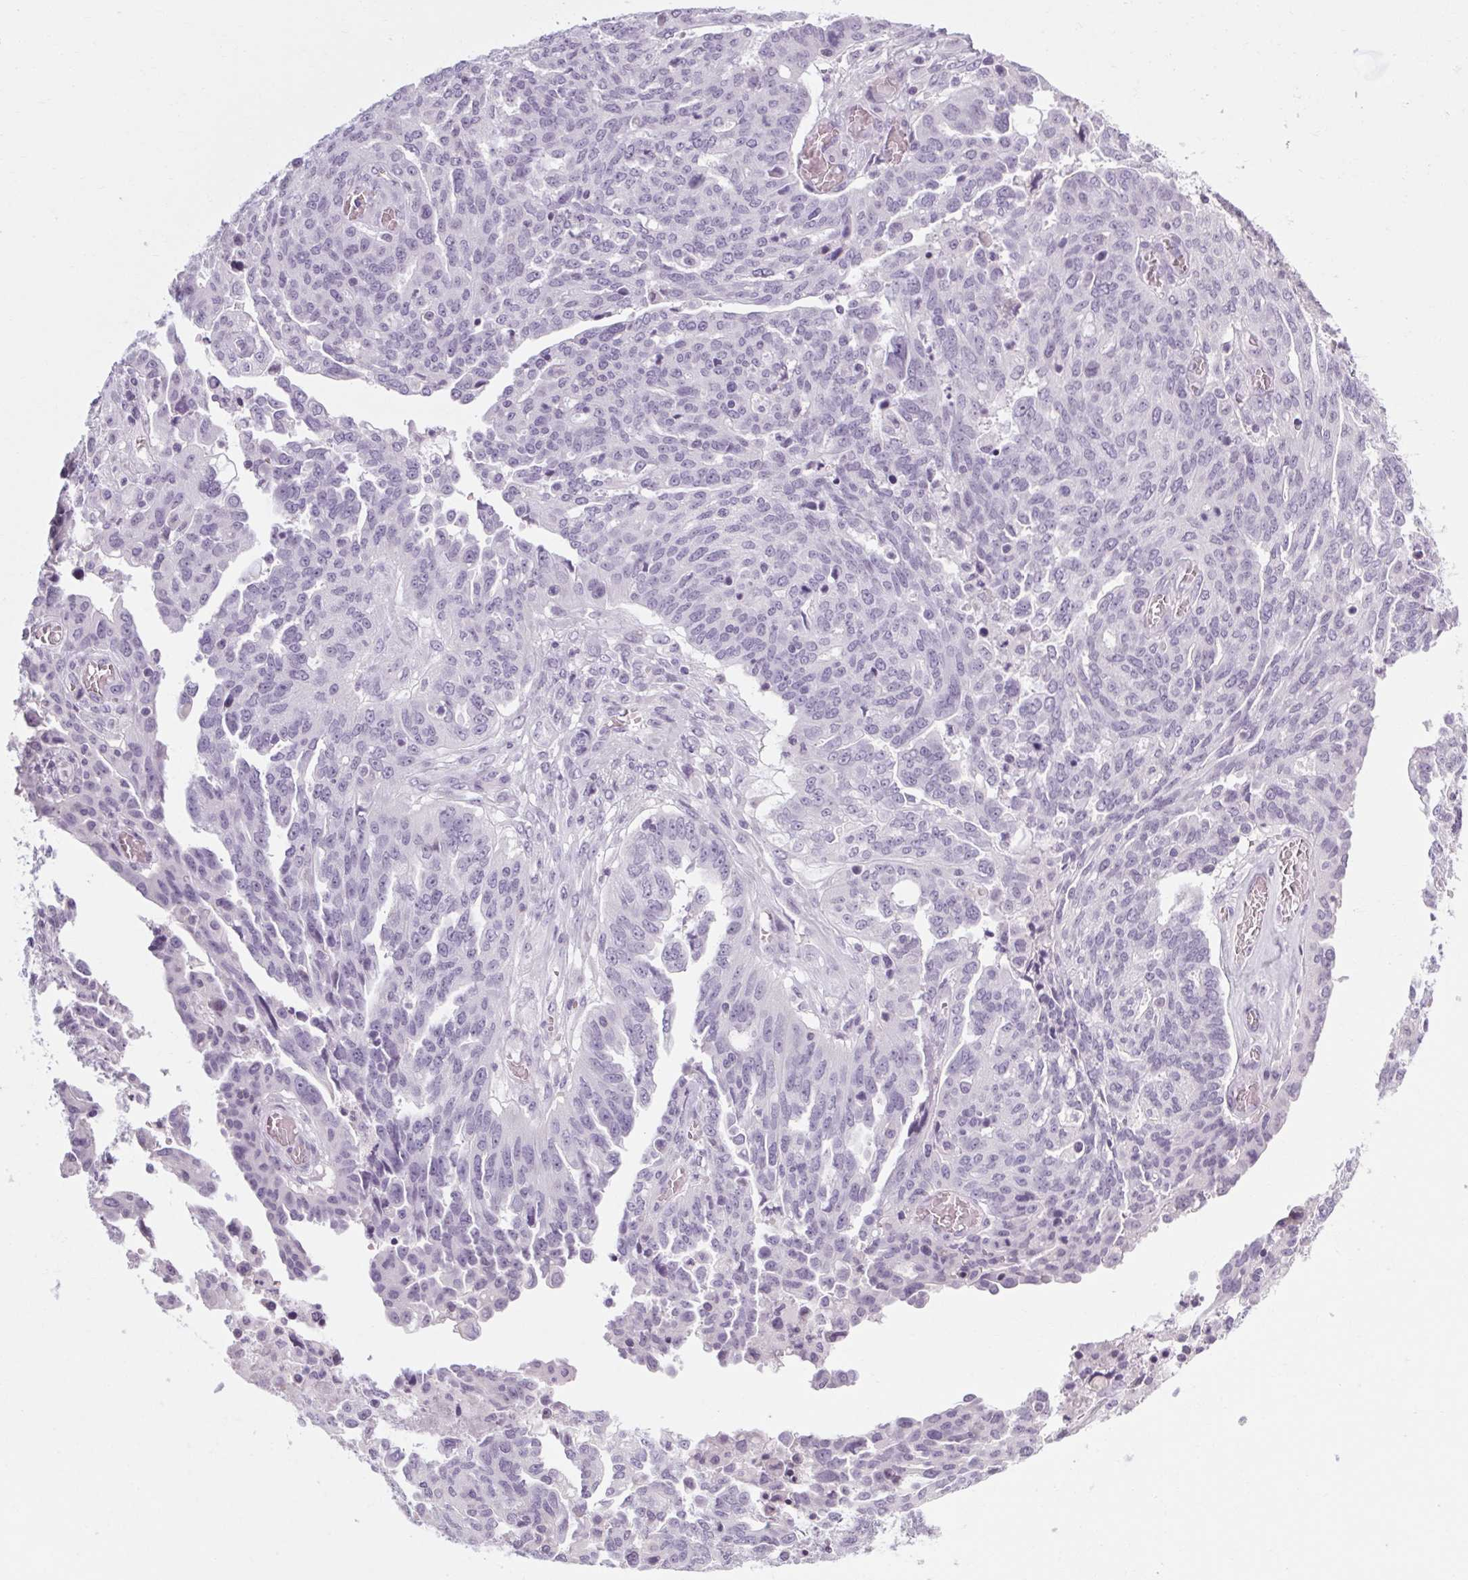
{"staining": {"intensity": "negative", "quantity": "none", "location": "none"}, "tissue": "ovarian cancer", "cell_type": "Tumor cells", "image_type": "cancer", "snomed": [{"axis": "morphology", "description": "Cystadenocarcinoma, serous, NOS"}, {"axis": "topography", "description": "Ovary"}], "caption": "DAB immunohistochemical staining of human serous cystadenocarcinoma (ovarian) shows no significant staining in tumor cells.", "gene": "POMC", "patient": {"sex": "female", "age": 67}}